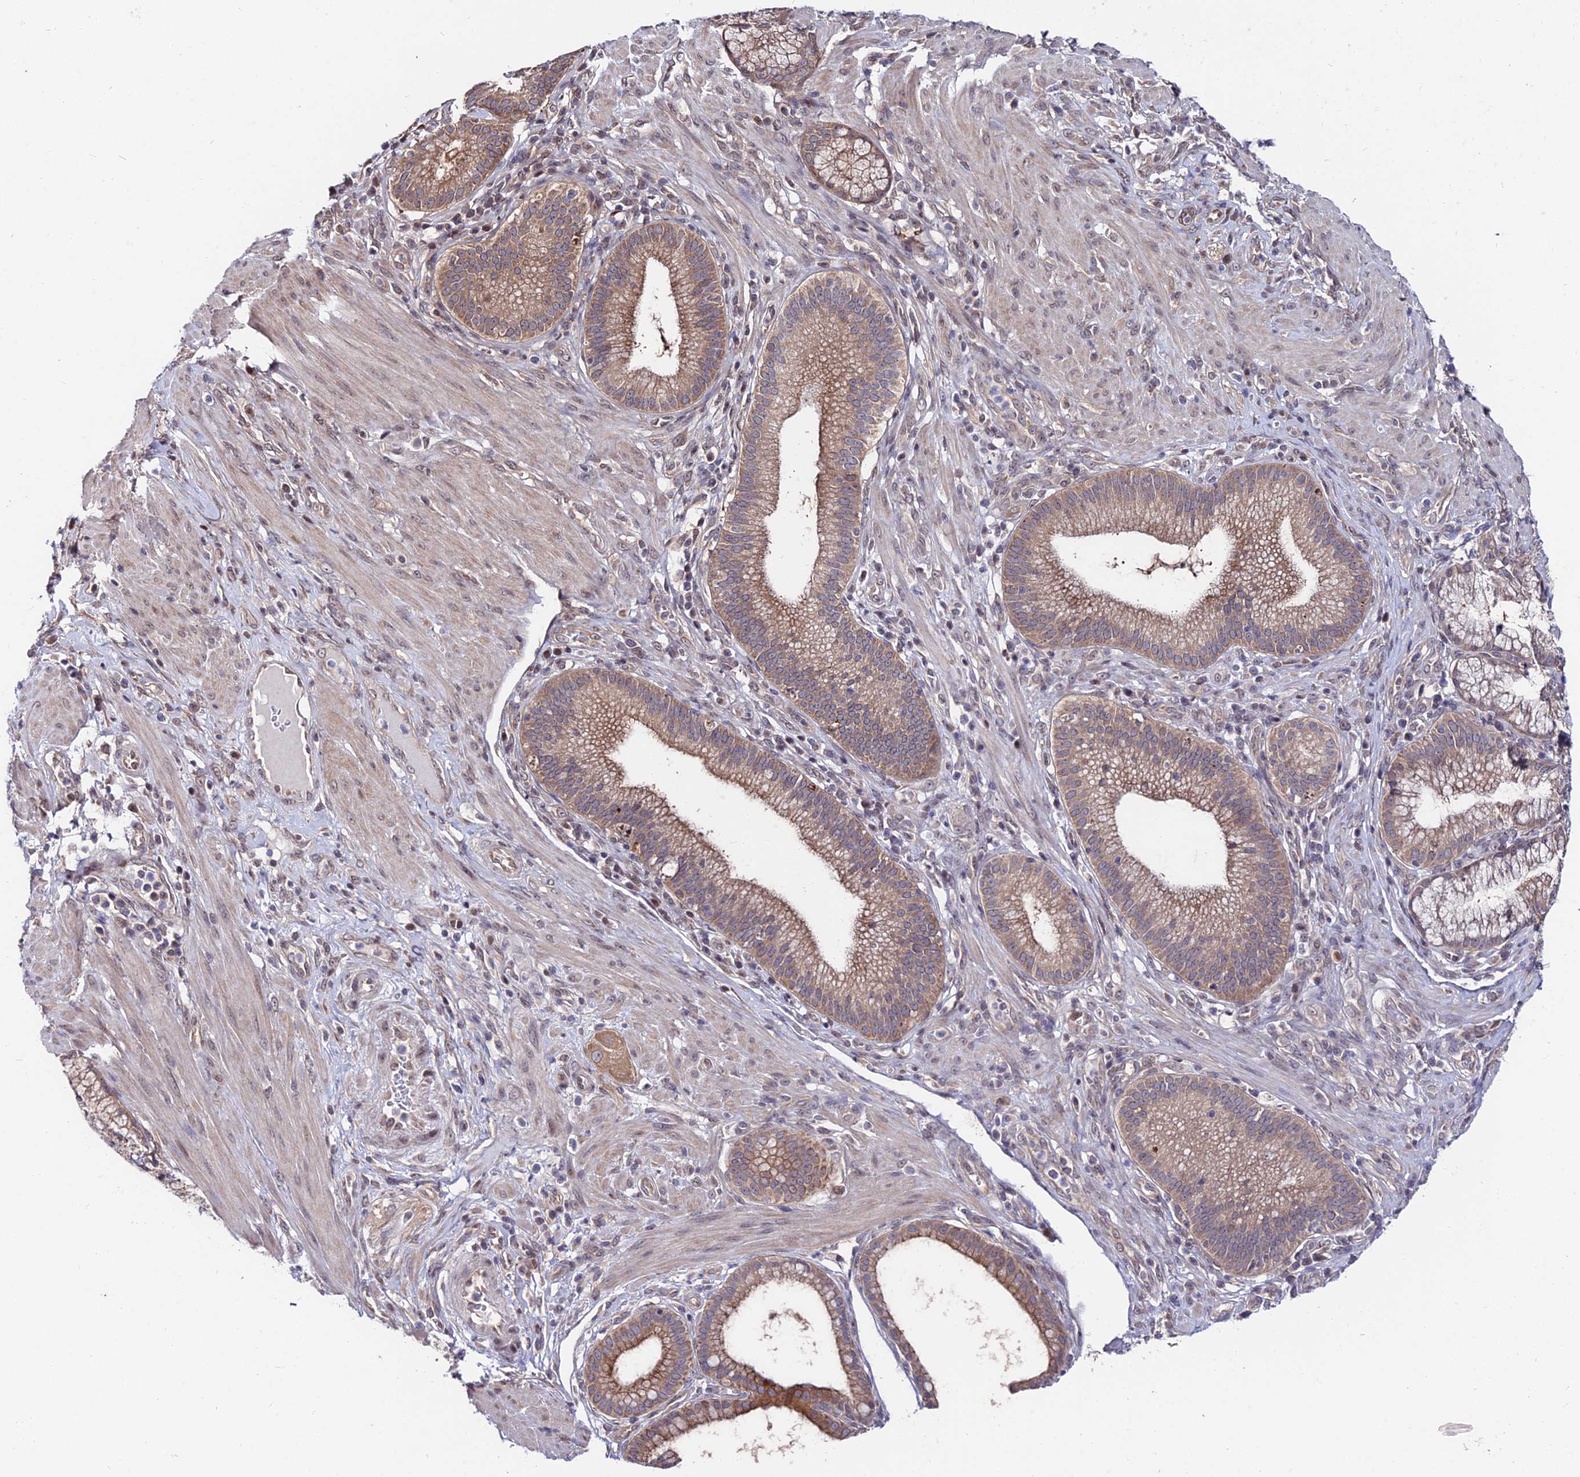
{"staining": {"intensity": "moderate", "quantity": ">75%", "location": "cytoplasmic/membranous"}, "tissue": "pancreatic cancer", "cell_type": "Tumor cells", "image_type": "cancer", "snomed": [{"axis": "morphology", "description": "Adenocarcinoma, NOS"}, {"axis": "topography", "description": "Pancreas"}], "caption": "Immunohistochemical staining of human pancreatic cancer shows medium levels of moderate cytoplasmic/membranous positivity in approximately >75% of tumor cells.", "gene": "INPP4A", "patient": {"sex": "male", "age": 72}}